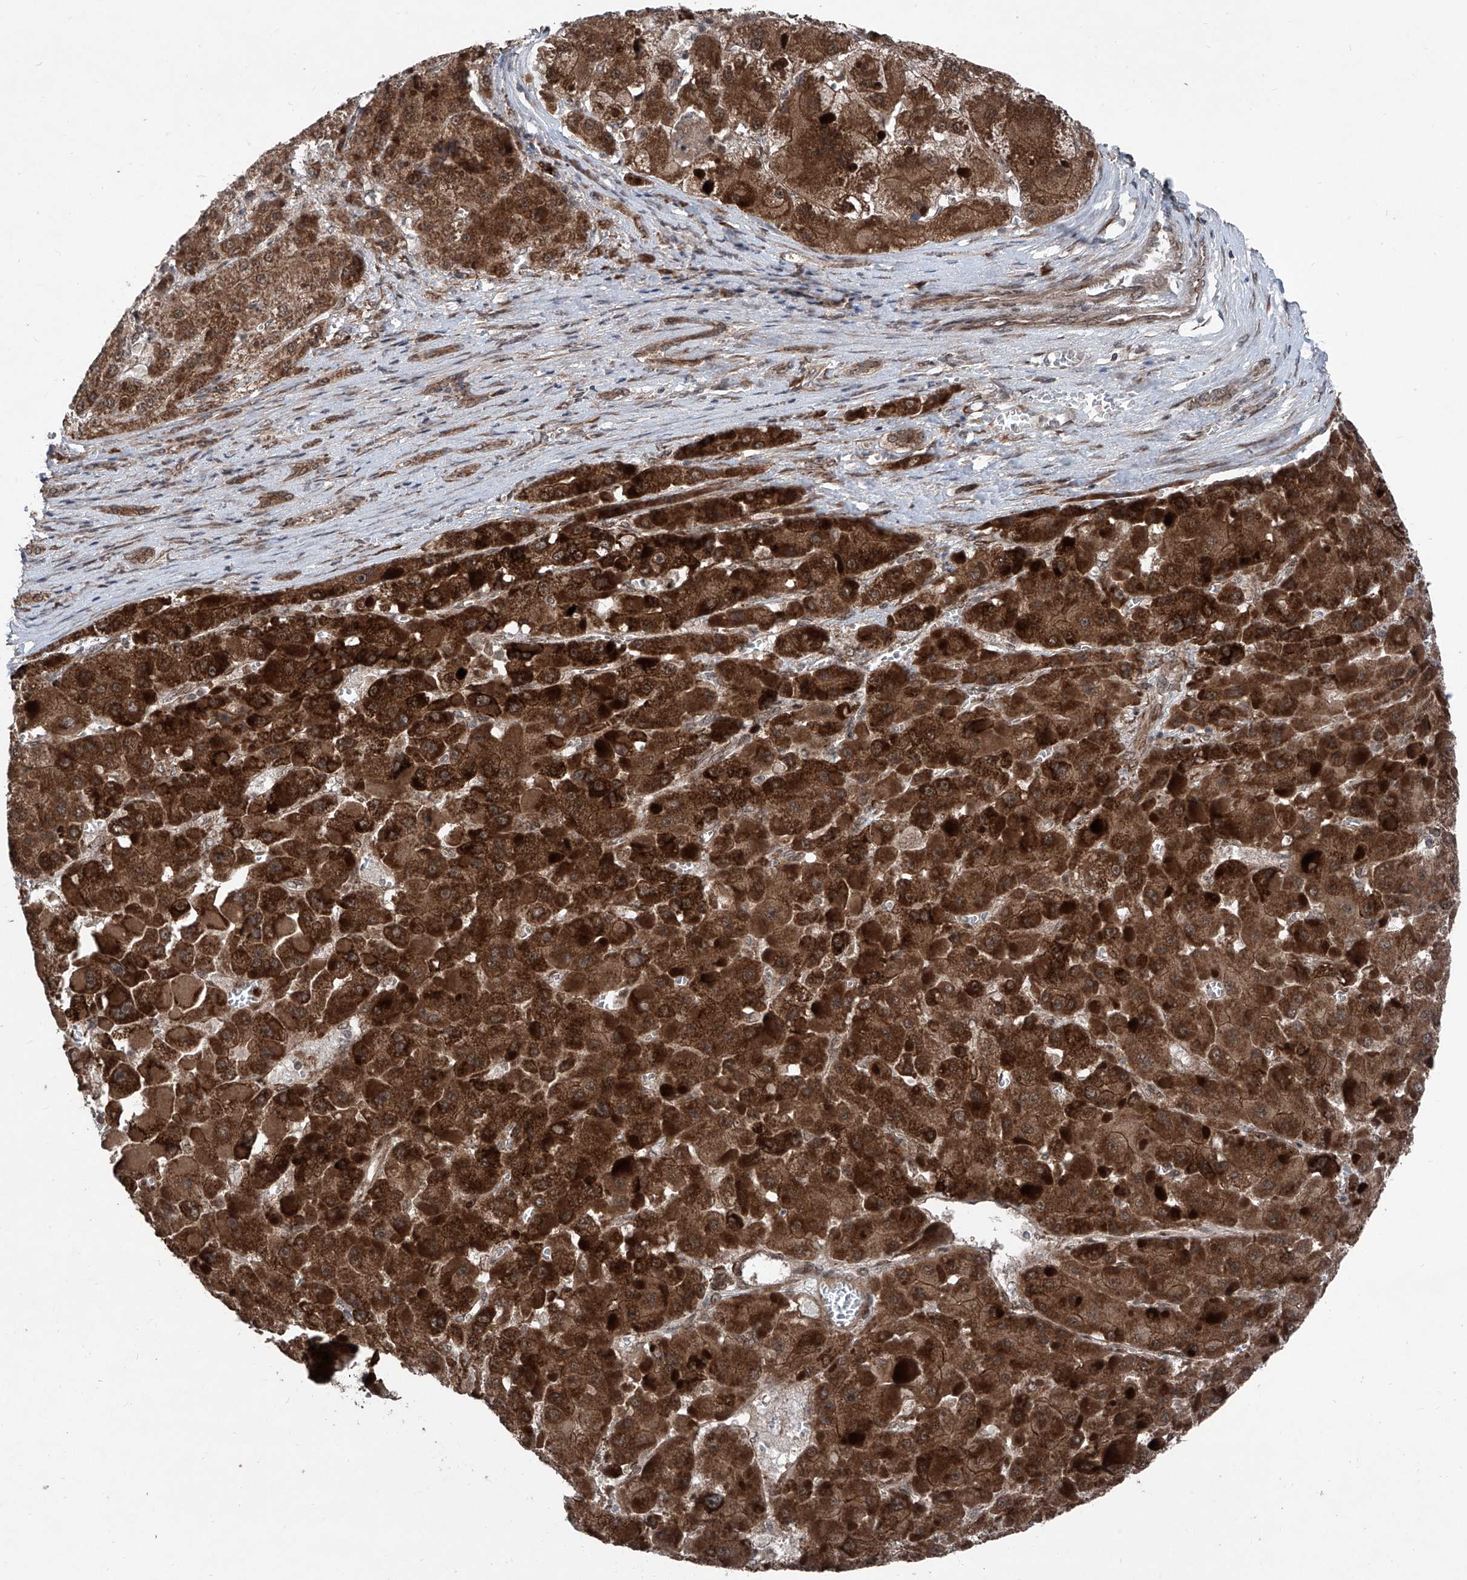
{"staining": {"intensity": "strong", "quantity": ">75%", "location": "cytoplasmic/membranous"}, "tissue": "liver cancer", "cell_type": "Tumor cells", "image_type": "cancer", "snomed": [{"axis": "morphology", "description": "Carcinoma, Hepatocellular, NOS"}, {"axis": "topography", "description": "Liver"}], "caption": "A brown stain labels strong cytoplasmic/membranous staining of a protein in human hepatocellular carcinoma (liver) tumor cells. Ihc stains the protein in brown and the nuclei are stained blue.", "gene": "COA7", "patient": {"sex": "female", "age": 73}}